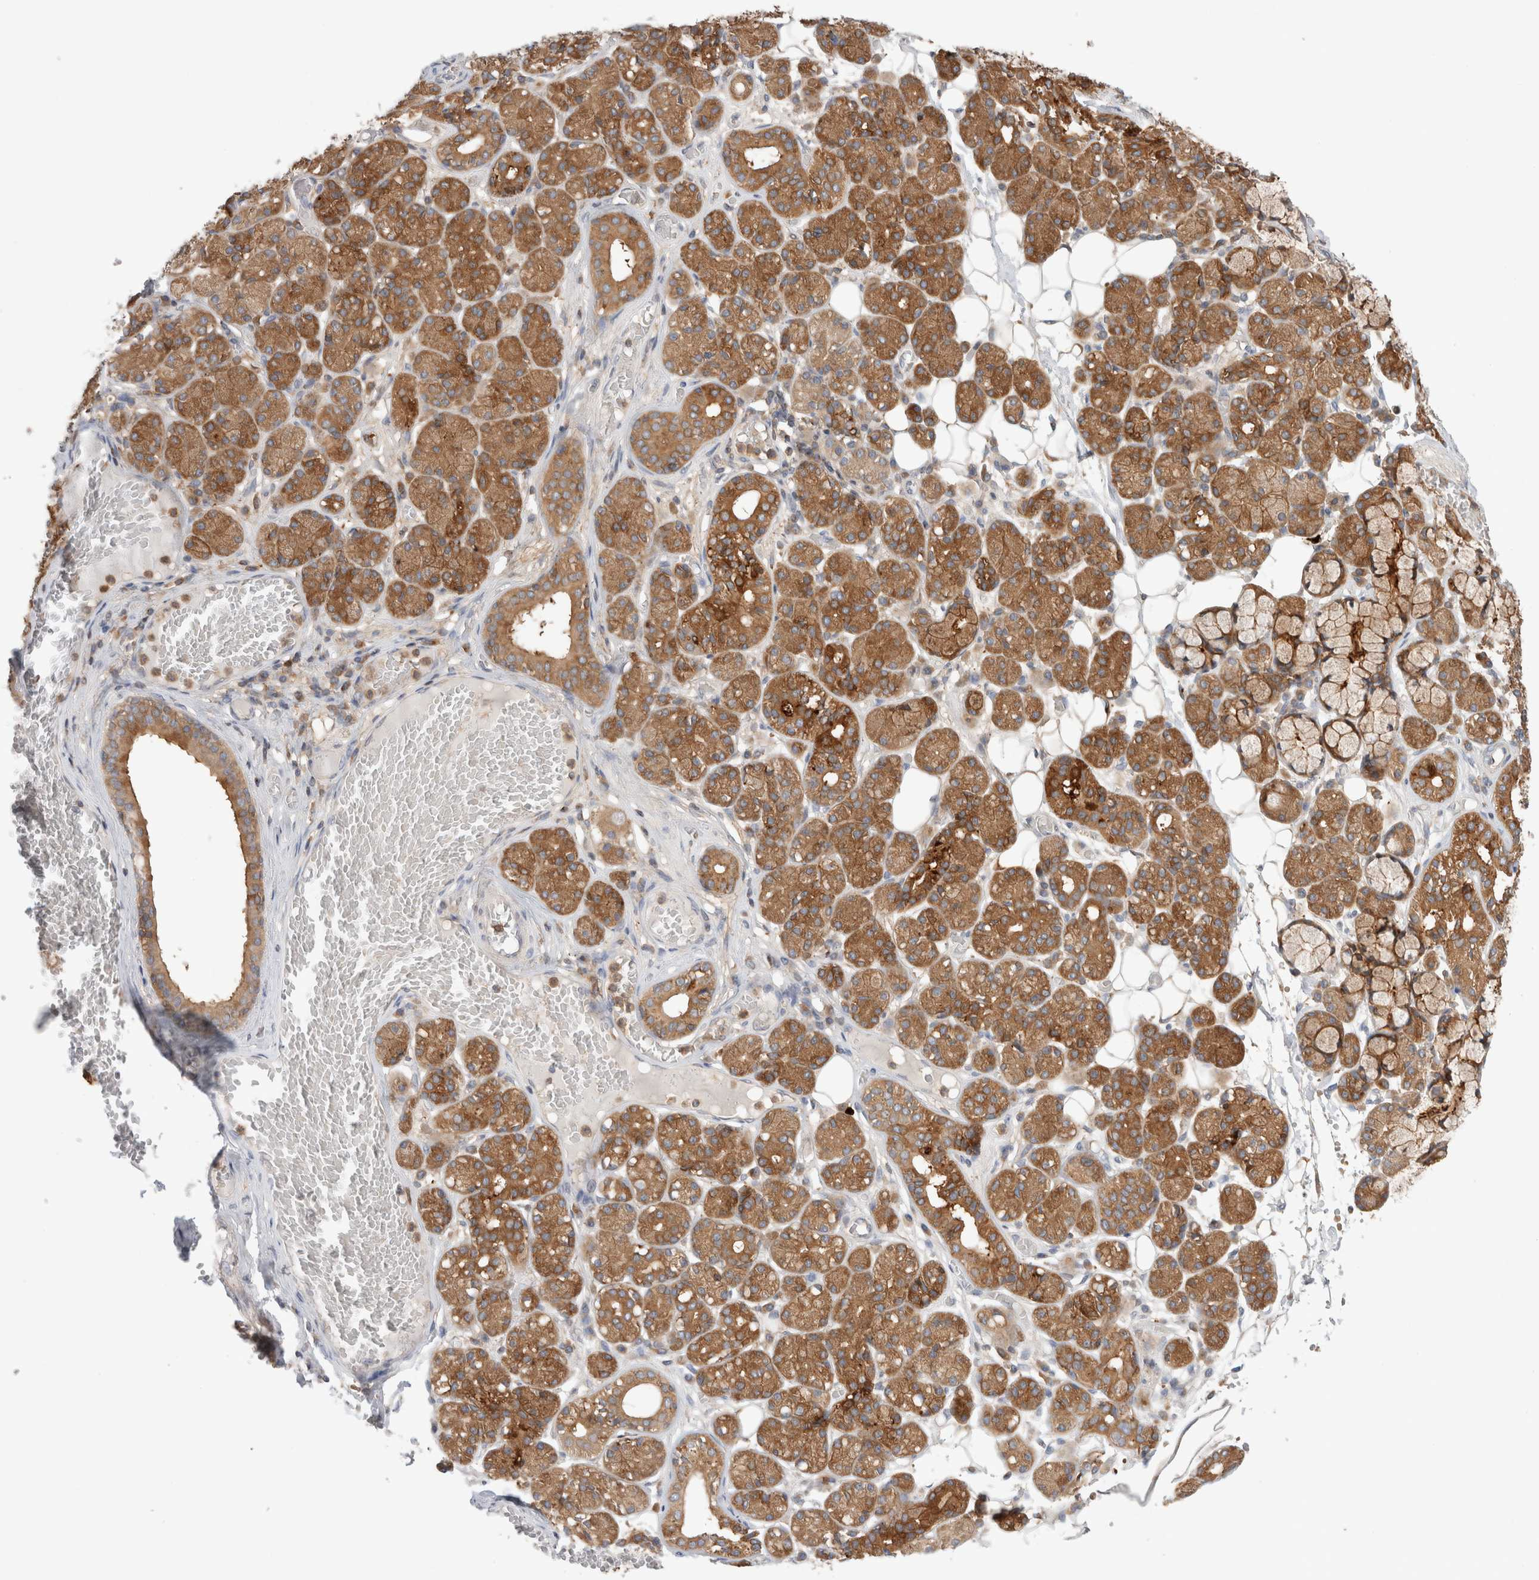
{"staining": {"intensity": "moderate", "quantity": ">75%", "location": "cytoplasmic/membranous"}, "tissue": "salivary gland", "cell_type": "Glandular cells", "image_type": "normal", "snomed": [{"axis": "morphology", "description": "Normal tissue, NOS"}, {"axis": "topography", "description": "Salivary gland"}], "caption": "Glandular cells exhibit medium levels of moderate cytoplasmic/membranous expression in about >75% of cells in benign human salivary gland.", "gene": "KLHL14", "patient": {"sex": "male", "age": 63}}